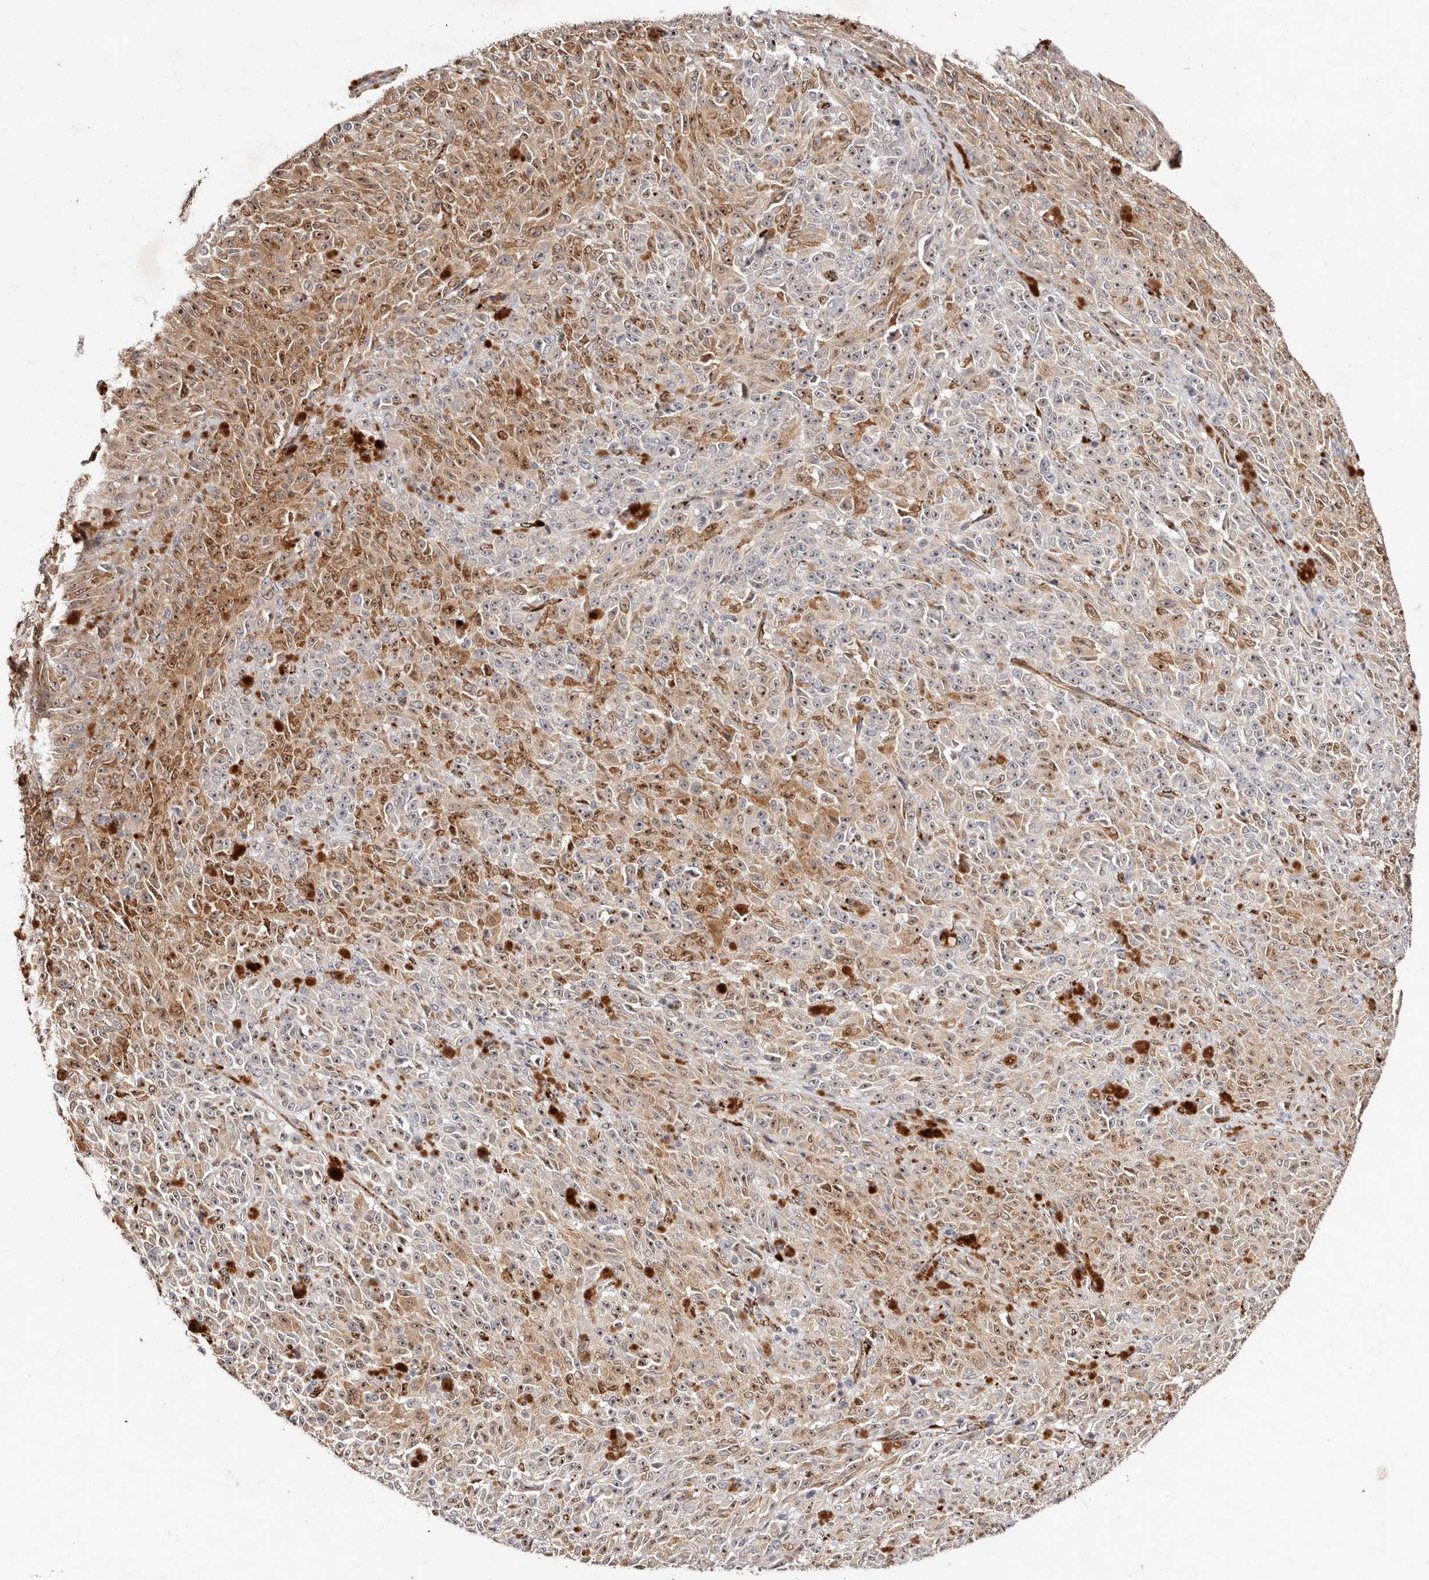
{"staining": {"intensity": "moderate", "quantity": "25%-75%", "location": "cytoplasmic/membranous"}, "tissue": "melanoma", "cell_type": "Tumor cells", "image_type": "cancer", "snomed": [{"axis": "morphology", "description": "Malignant melanoma, NOS"}, {"axis": "topography", "description": "Skin"}], "caption": "Tumor cells reveal moderate cytoplasmic/membranous positivity in approximately 25%-75% of cells in malignant melanoma.", "gene": "SERPINH1", "patient": {"sex": "female", "age": 82}}